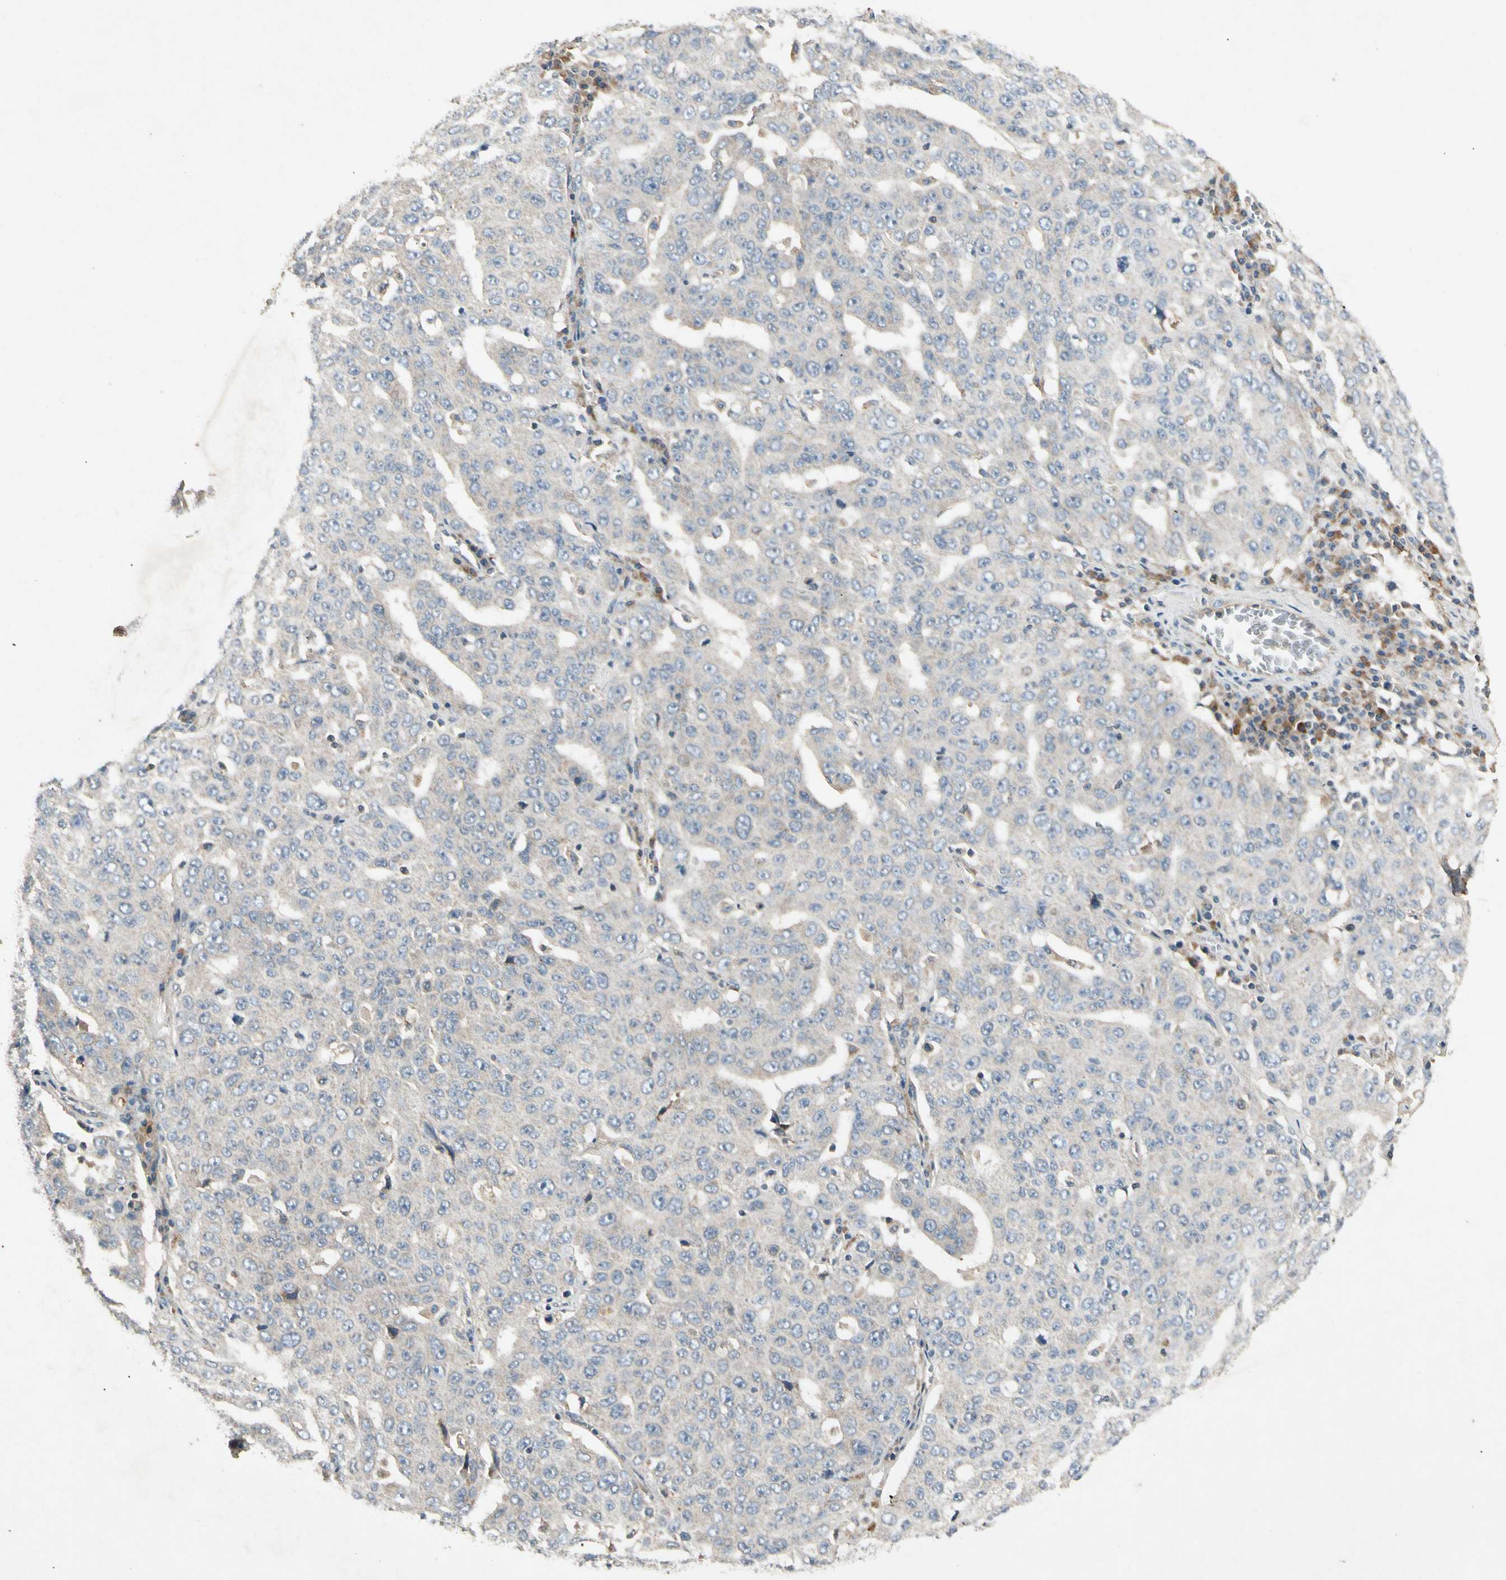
{"staining": {"intensity": "weak", "quantity": "<25%", "location": "cytoplasmic/membranous"}, "tissue": "ovarian cancer", "cell_type": "Tumor cells", "image_type": "cancer", "snomed": [{"axis": "morphology", "description": "Carcinoma, endometroid"}, {"axis": "topography", "description": "Ovary"}], "caption": "Immunohistochemical staining of ovarian cancer exhibits no significant positivity in tumor cells. (Immunohistochemistry, brightfield microscopy, high magnification).", "gene": "GPLD1", "patient": {"sex": "female", "age": 62}}